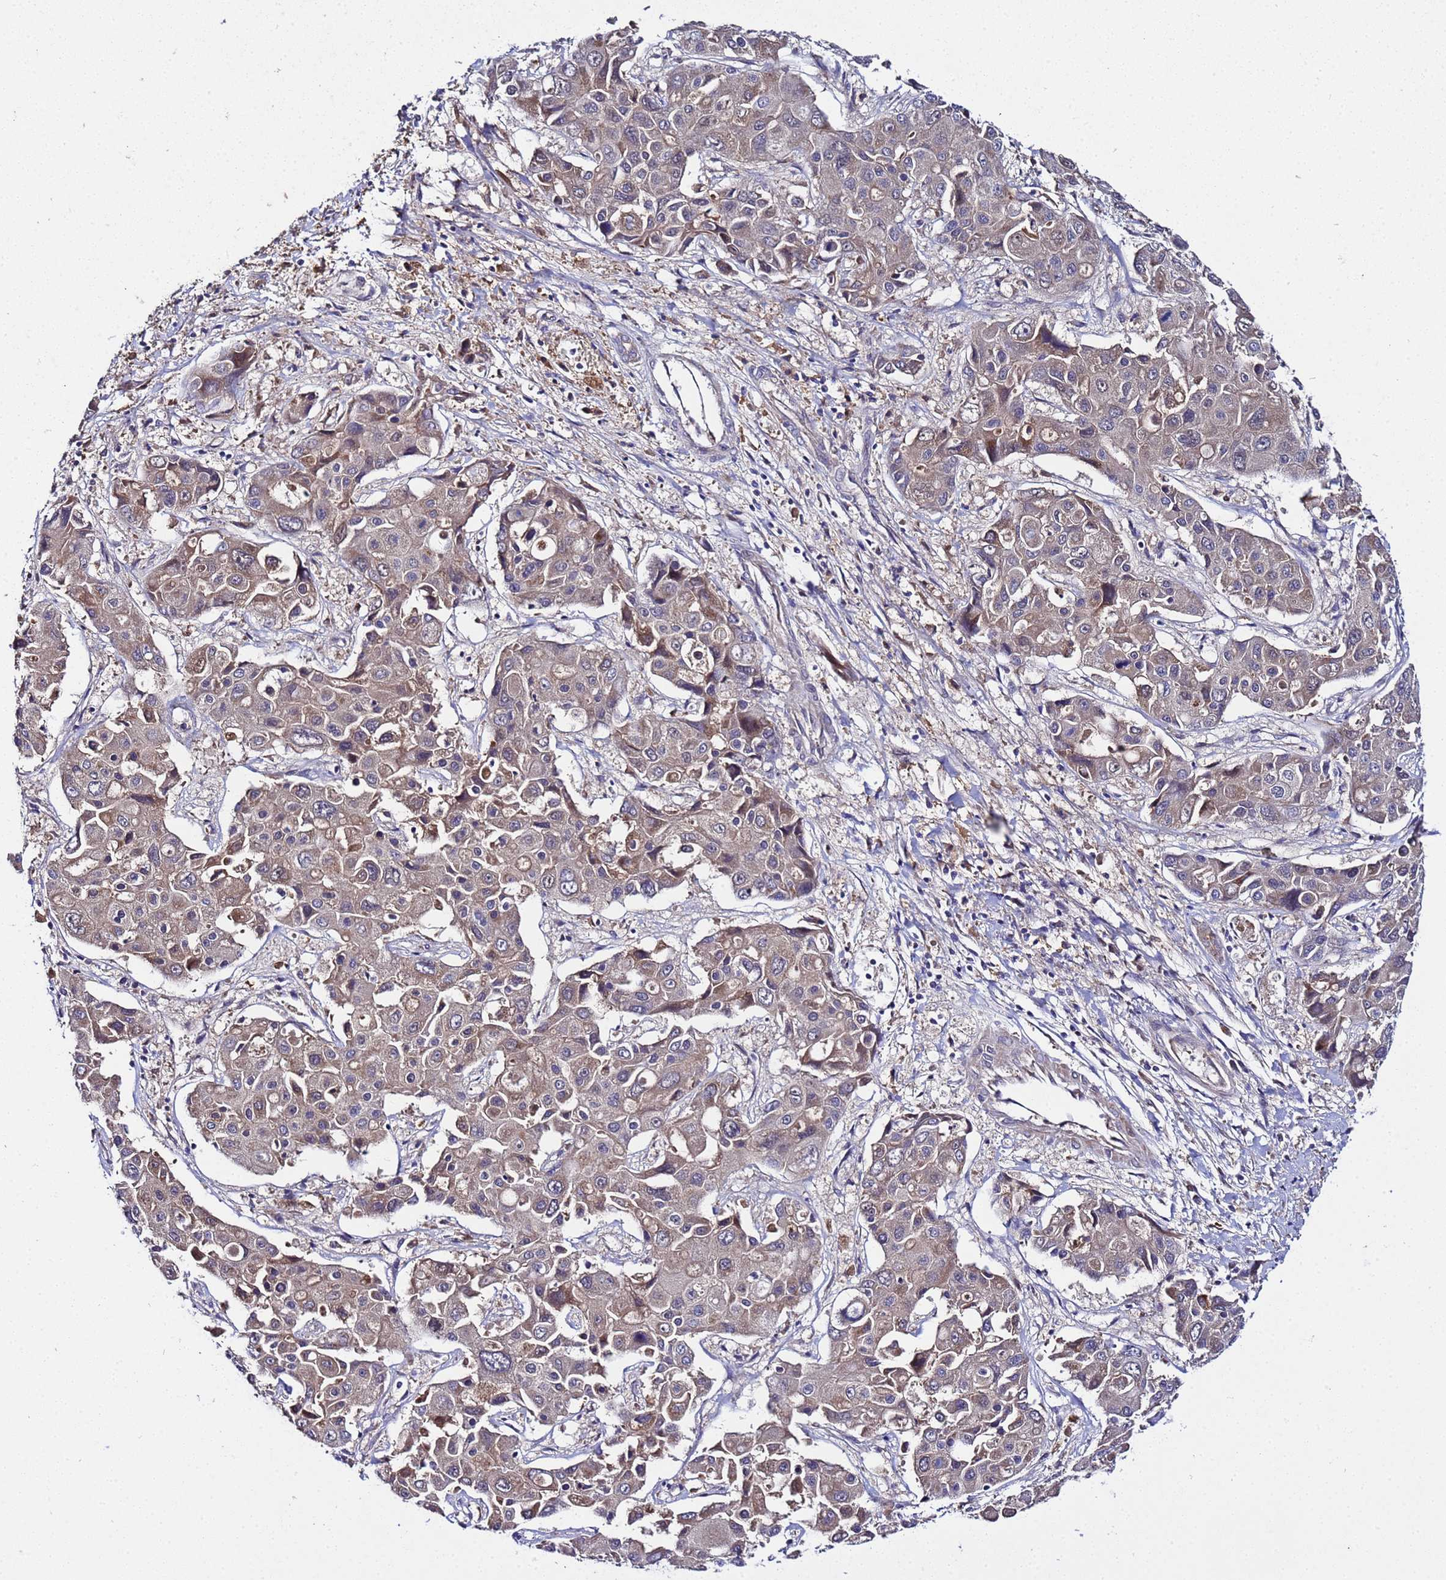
{"staining": {"intensity": "moderate", "quantity": "<25%", "location": "cytoplasmic/membranous"}, "tissue": "liver cancer", "cell_type": "Tumor cells", "image_type": "cancer", "snomed": [{"axis": "morphology", "description": "Cholangiocarcinoma"}, {"axis": "topography", "description": "Liver"}], "caption": "This photomicrograph reveals immunohistochemistry staining of liver cancer, with low moderate cytoplasmic/membranous expression in about <25% of tumor cells.", "gene": "PLXDC2", "patient": {"sex": "male", "age": 67}}